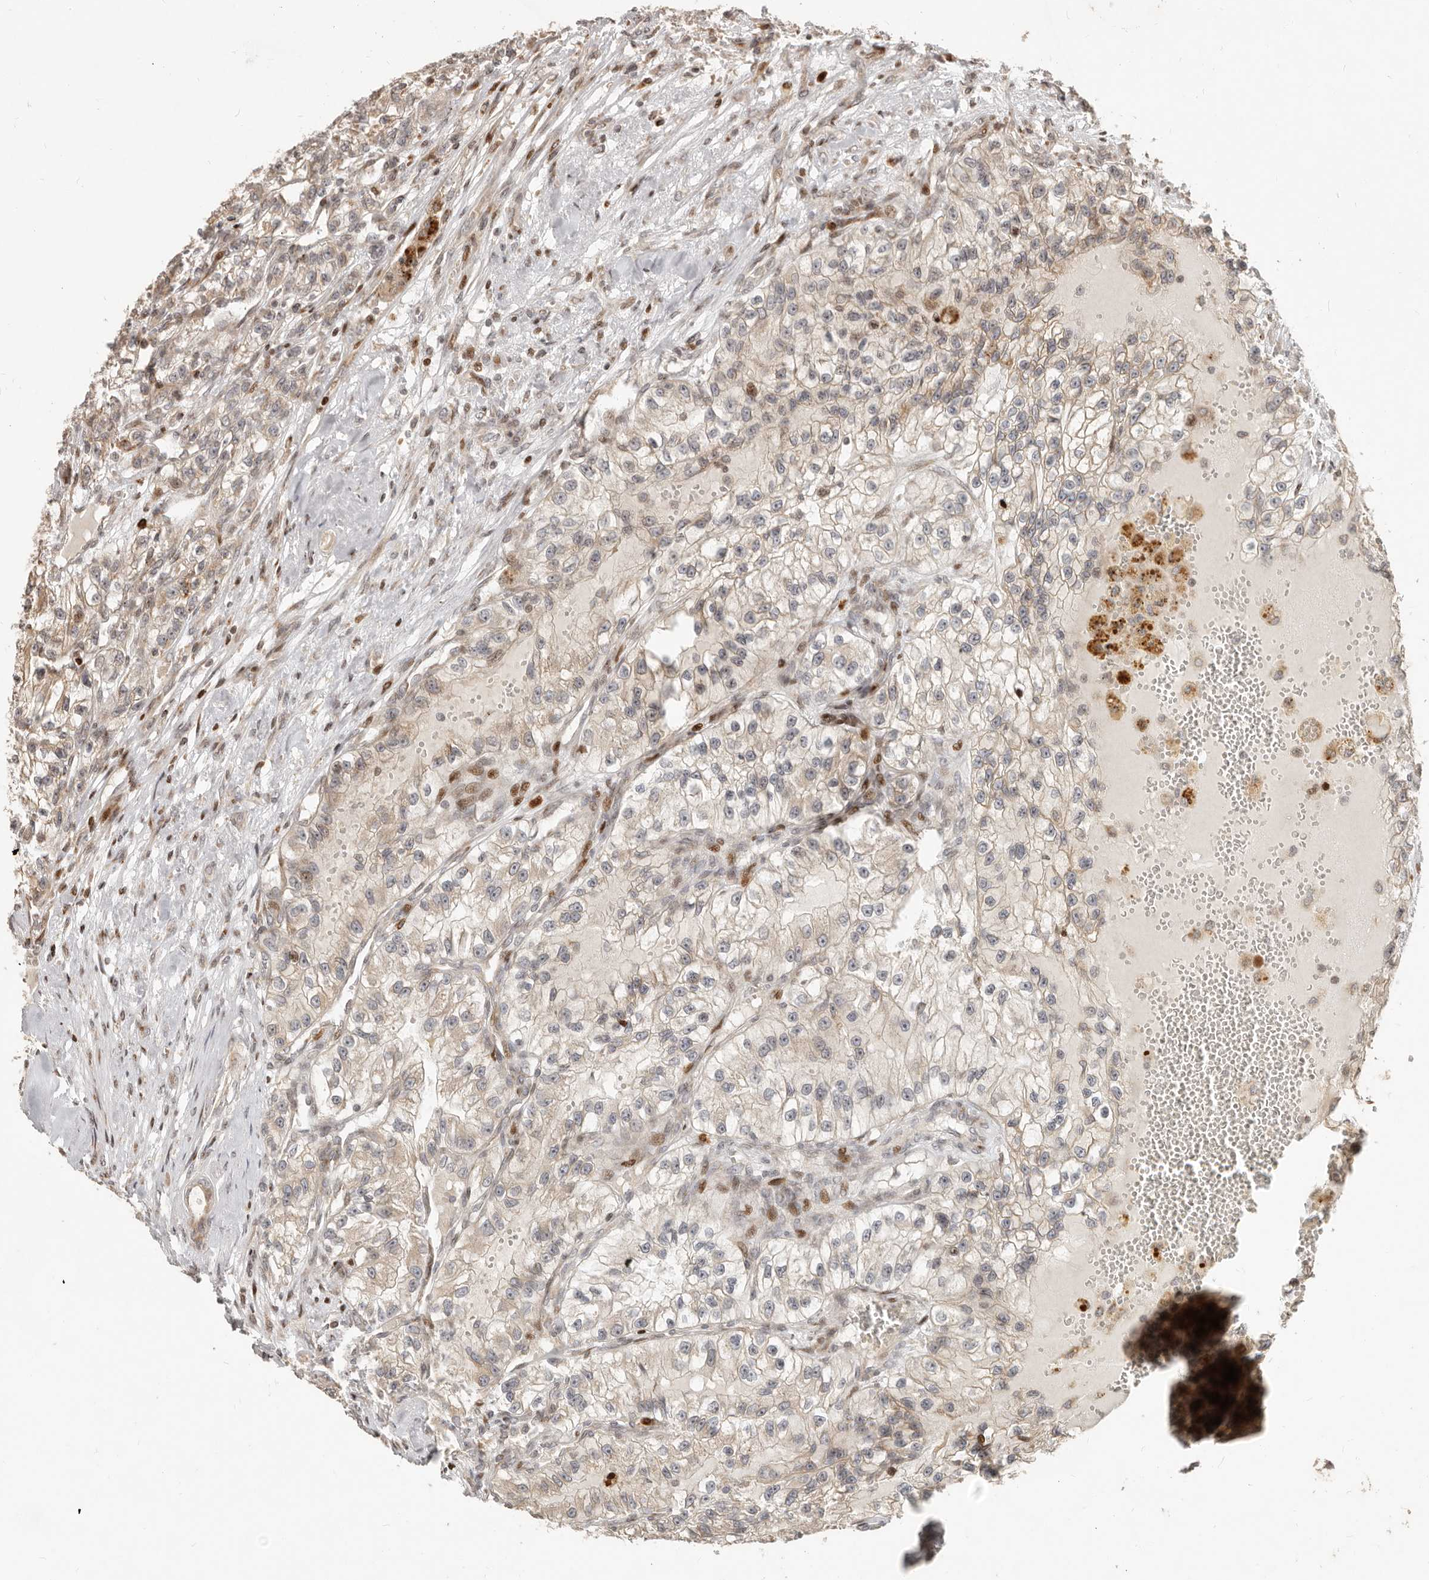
{"staining": {"intensity": "negative", "quantity": "none", "location": "none"}, "tissue": "renal cancer", "cell_type": "Tumor cells", "image_type": "cancer", "snomed": [{"axis": "morphology", "description": "Adenocarcinoma, NOS"}, {"axis": "topography", "description": "Kidney"}], "caption": "A photomicrograph of human renal adenocarcinoma is negative for staining in tumor cells.", "gene": "TRIM4", "patient": {"sex": "female", "age": 57}}